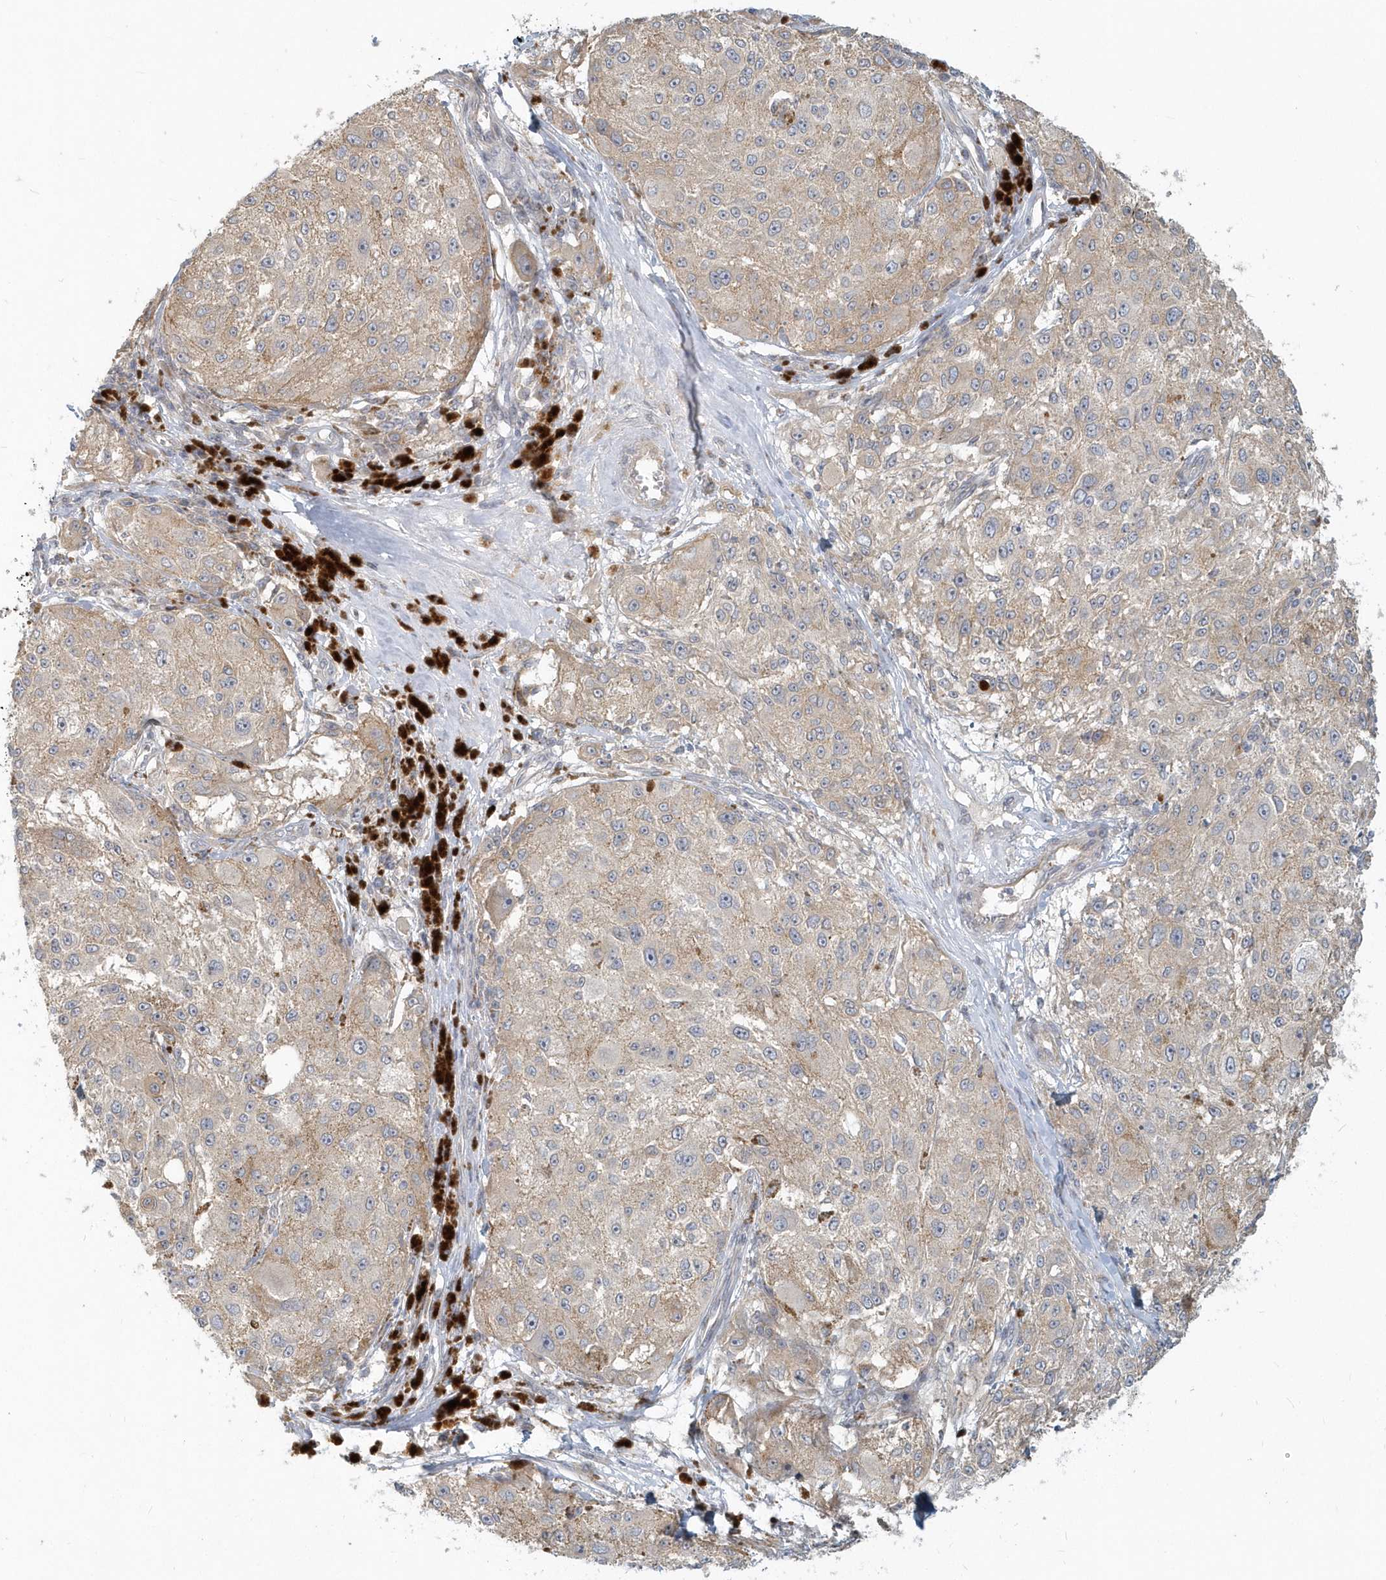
{"staining": {"intensity": "moderate", "quantity": "25%-75%", "location": "cytoplasmic/membranous"}, "tissue": "melanoma", "cell_type": "Tumor cells", "image_type": "cancer", "snomed": [{"axis": "morphology", "description": "Necrosis, NOS"}, {"axis": "morphology", "description": "Malignant melanoma, NOS"}, {"axis": "topography", "description": "Skin"}], "caption": "A brown stain labels moderate cytoplasmic/membranous positivity of a protein in human melanoma tumor cells. Using DAB (3,3'-diaminobenzidine) (brown) and hematoxylin (blue) stains, captured at high magnification using brightfield microscopy.", "gene": "NAPB", "patient": {"sex": "female", "age": 87}}